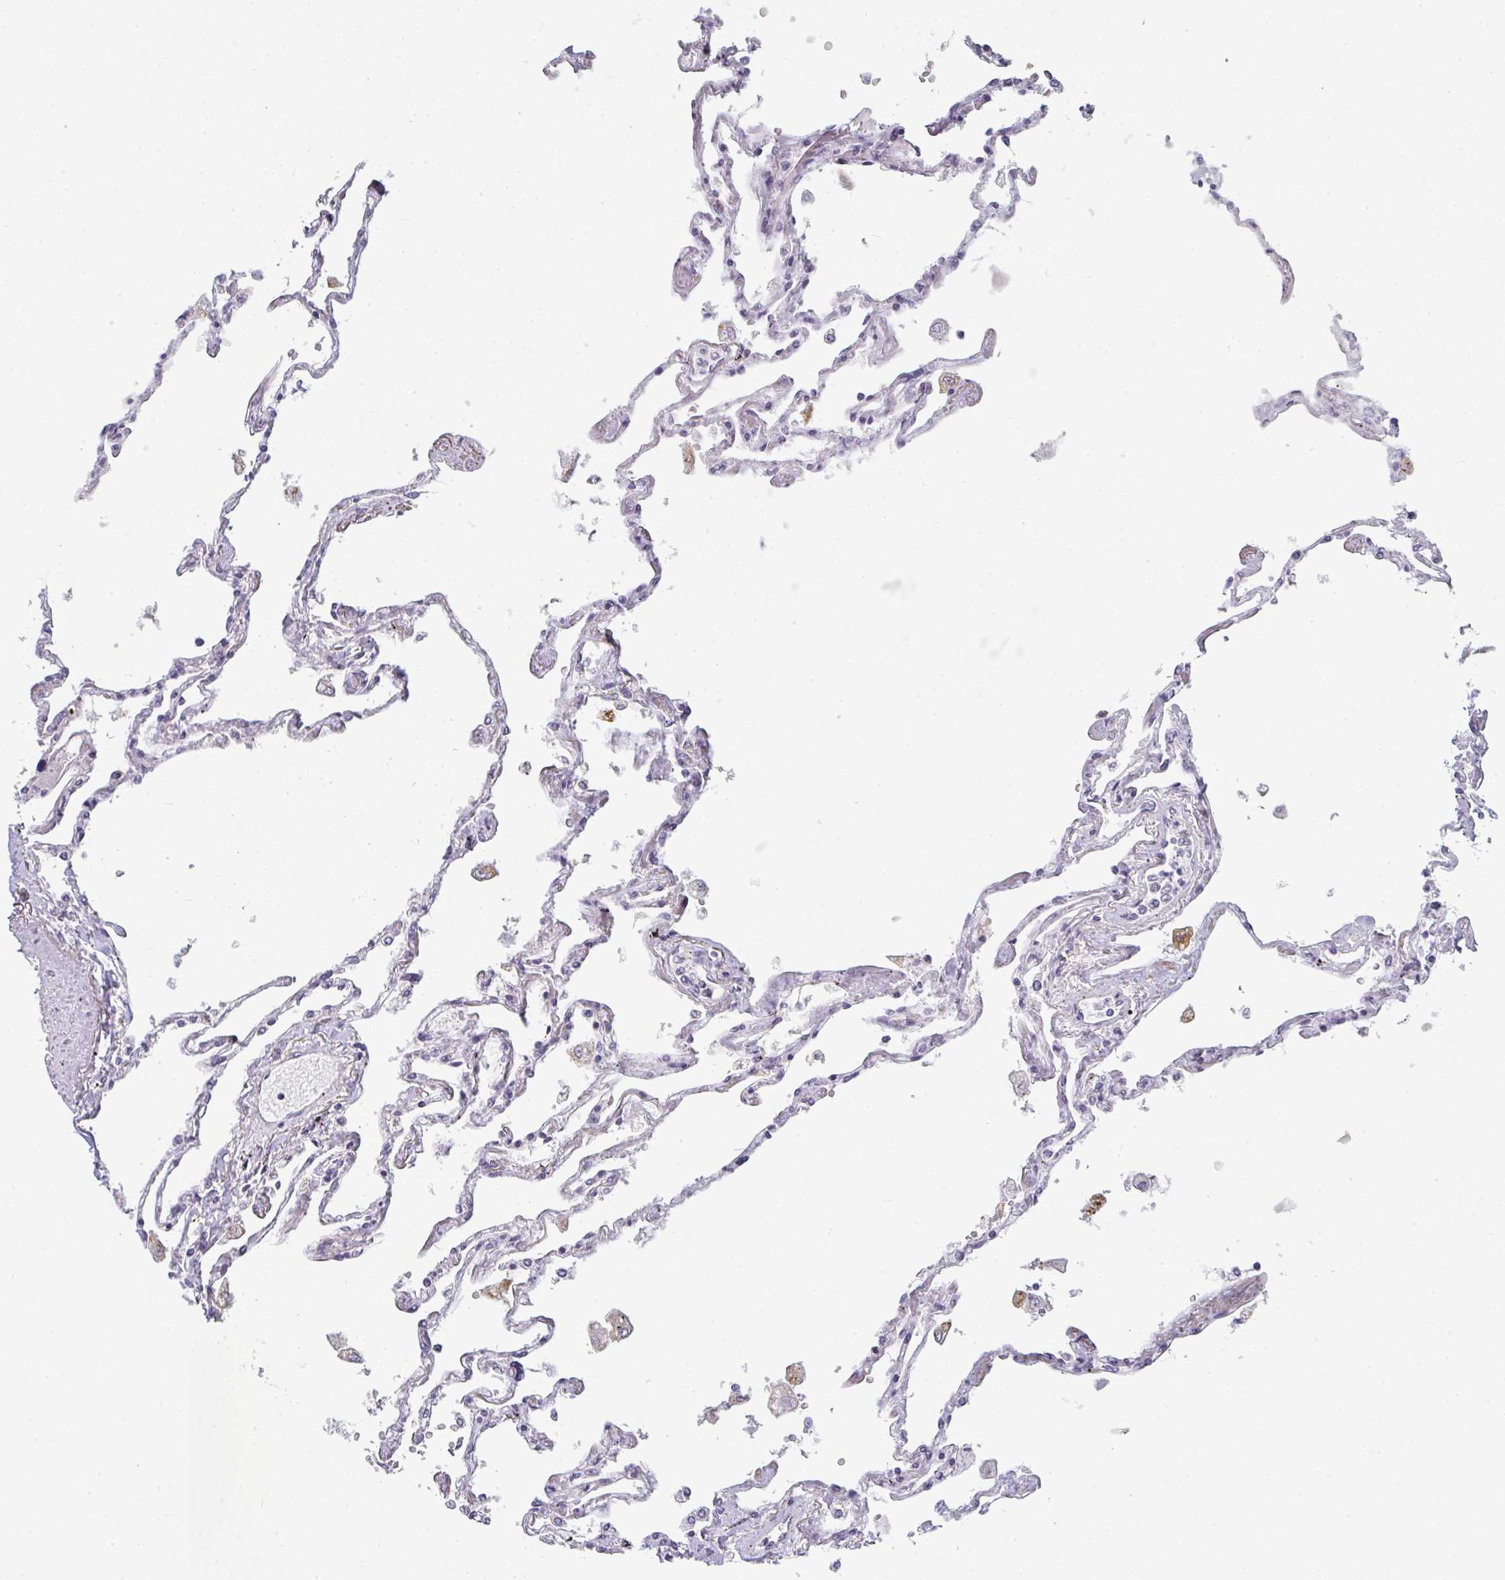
{"staining": {"intensity": "moderate", "quantity": "<25%", "location": "cytoplasmic/membranous"}, "tissue": "lung", "cell_type": "Alveolar cells", "image_type": "normal", "snomed": [{"axis": "morphology", "description": "Normal tissue, NOS"}, {"axis": "topography", "description": "Lung"}], "caption": "This is an image of IHC staining of unremarkable lung, which shows moderate staining in the cytoplasmic/membranous of alveolar cells.", "gene": "TEX33", "patient": {"sex": "female", "age": 67}}